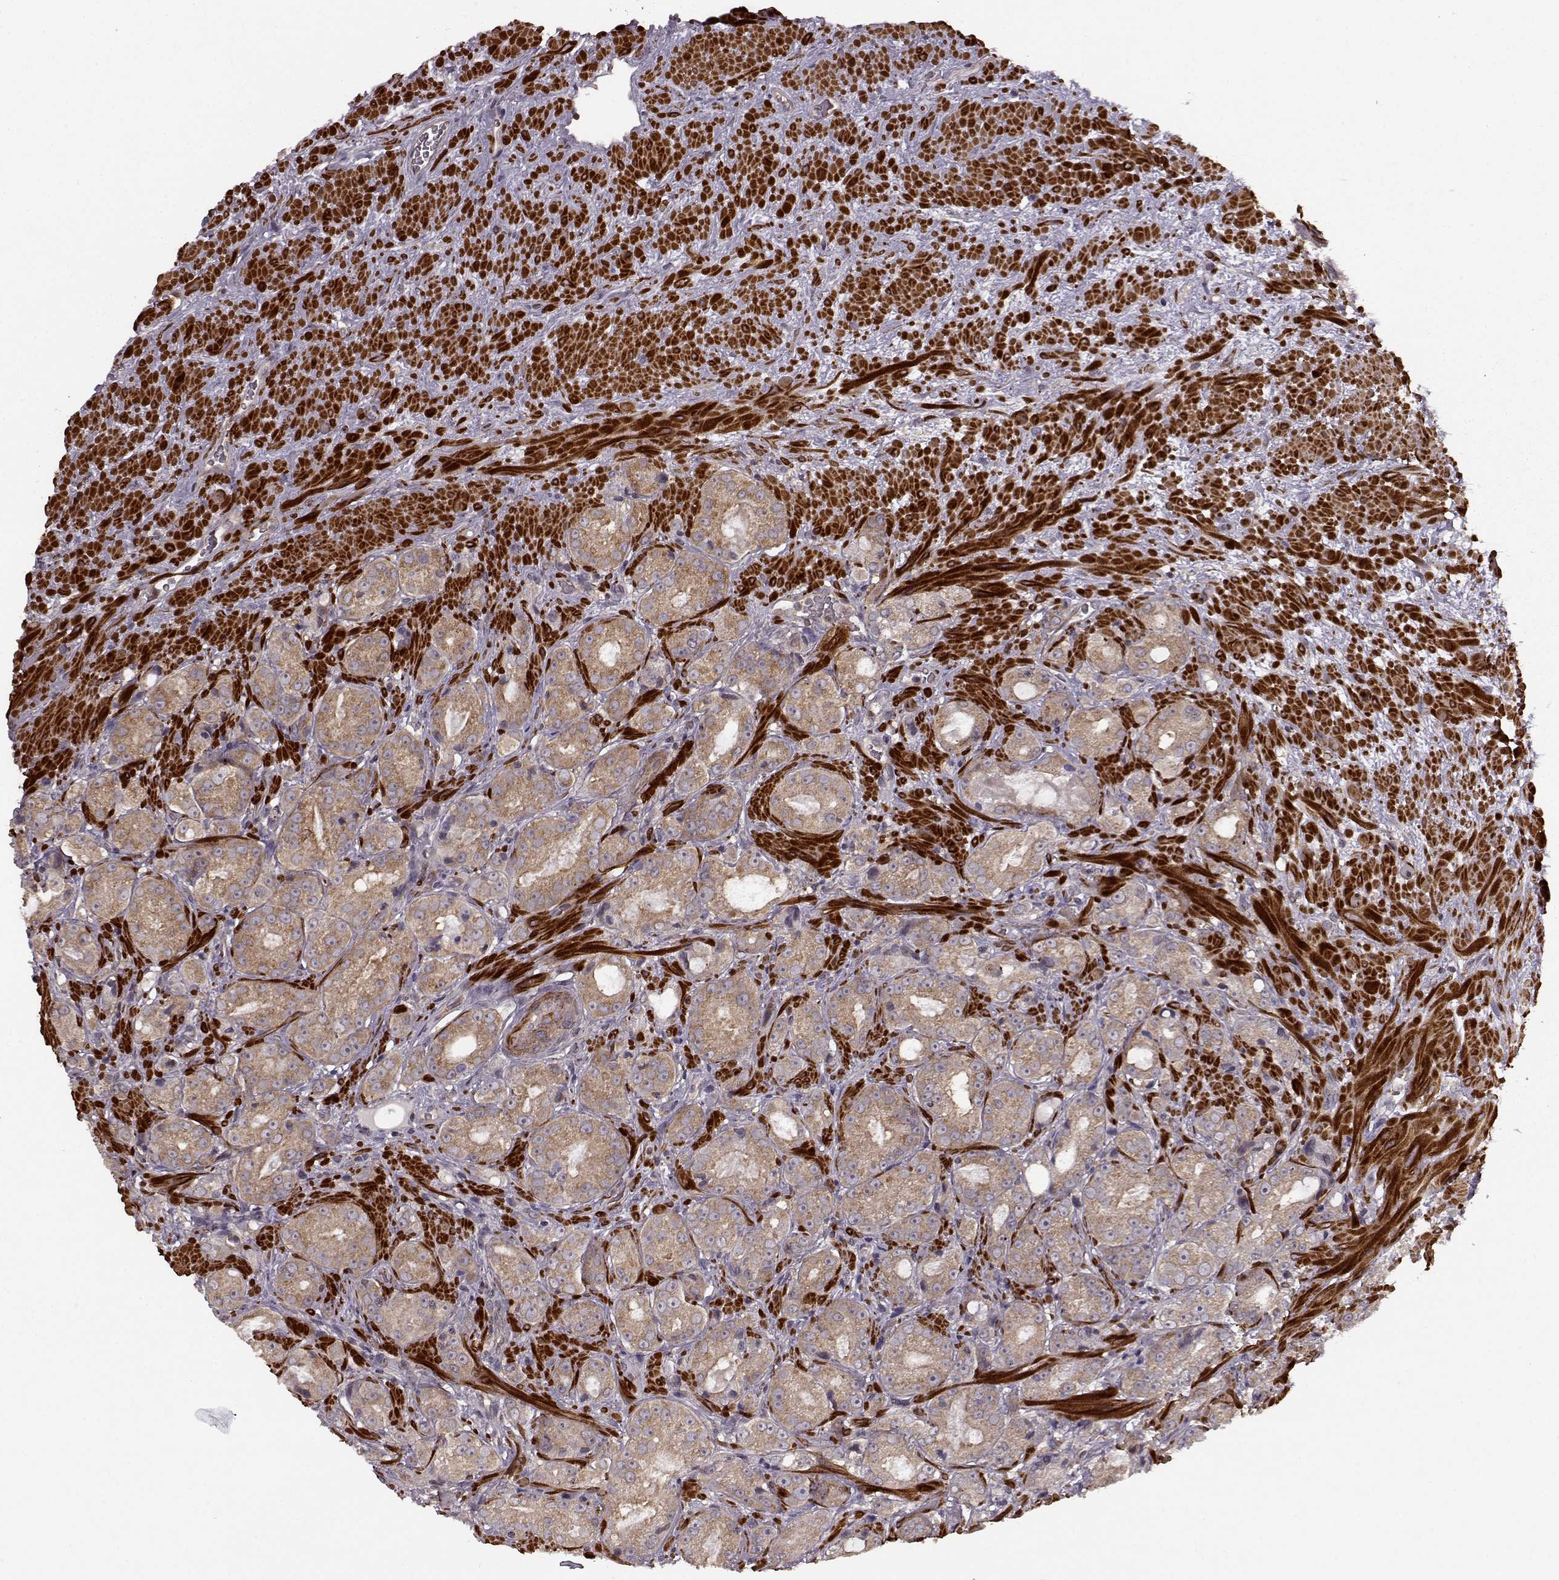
{"staining": {"intensity": "weak", "quantity": ">75%", "location": "cytoplasmic/membranous"}, "tissue": "prostate cancer", "cell_type": "Tumor cells", "image_type": "cancer", "snomed": [{"axis": "morphology", "description": "Normal tissue, NOS"}, {"axis": "morphology", "description": "Adenocarcinoma, High grade"}, {"axis": "topography", "description": "Prostate"}], "caption": "IHC photomicrograph of neoplastic tissue: human prostate adenocarcinoma (high-grade) stained using immunohistochemistry (IHC) reveals low levels of weak protein expression localized specifically in the cytoplasmic/membranous of tumor cells, appearing as a cytoplasmic/membranous brown color.", "gene": "SLAIN2", "patient": {"sex": "male", "age": 83}}